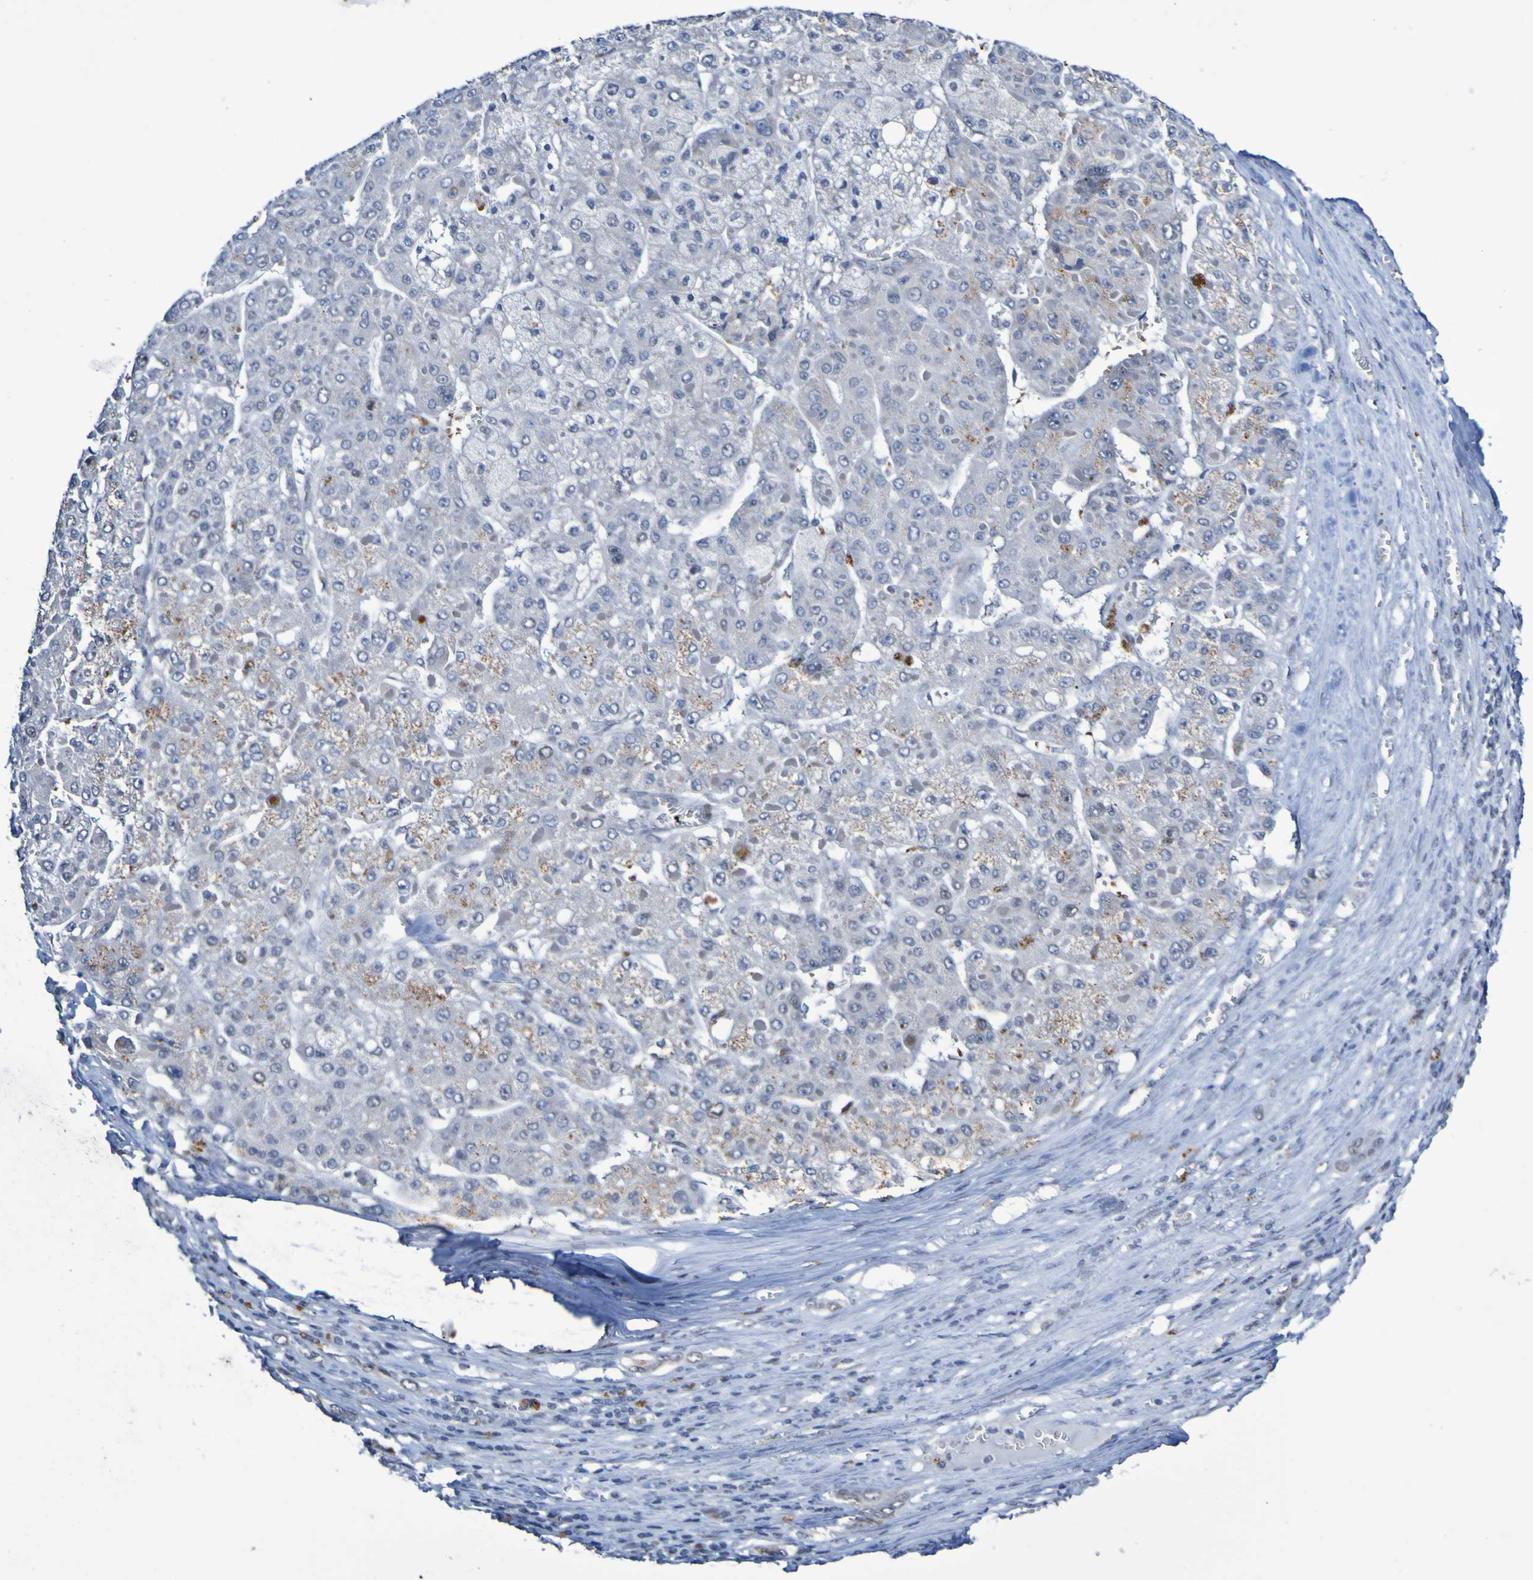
{"staining": {"intensity": "negative", "quantity": "none", "location": "none"}, "tissue": "liver cancer", "cell_type": "Tumor cells", "image_type": "cancer", "snomed": [{"axis": "morphology", "description": "Carcinoma, Hepatocellular, NOS"}, {"axis": "topography", "description": "Liver"}], "caption": "High magnification brightfield microscopy of hepatocellular carcinoma (liver) stained with DAB (3,3'-diaminobenzidine) (brown) and counterstained with hematoxylin (blue): tumor cells show no significant staining. The staining was performed using DAB (3,3'-diaminobenzidine) to visualize the protein expression in brown, while the nuclei were stained in blue with hematoxylin (Magnification: 20x).", "gene": "PCGF1", "patient": {"sex": "female", "age": 73}}